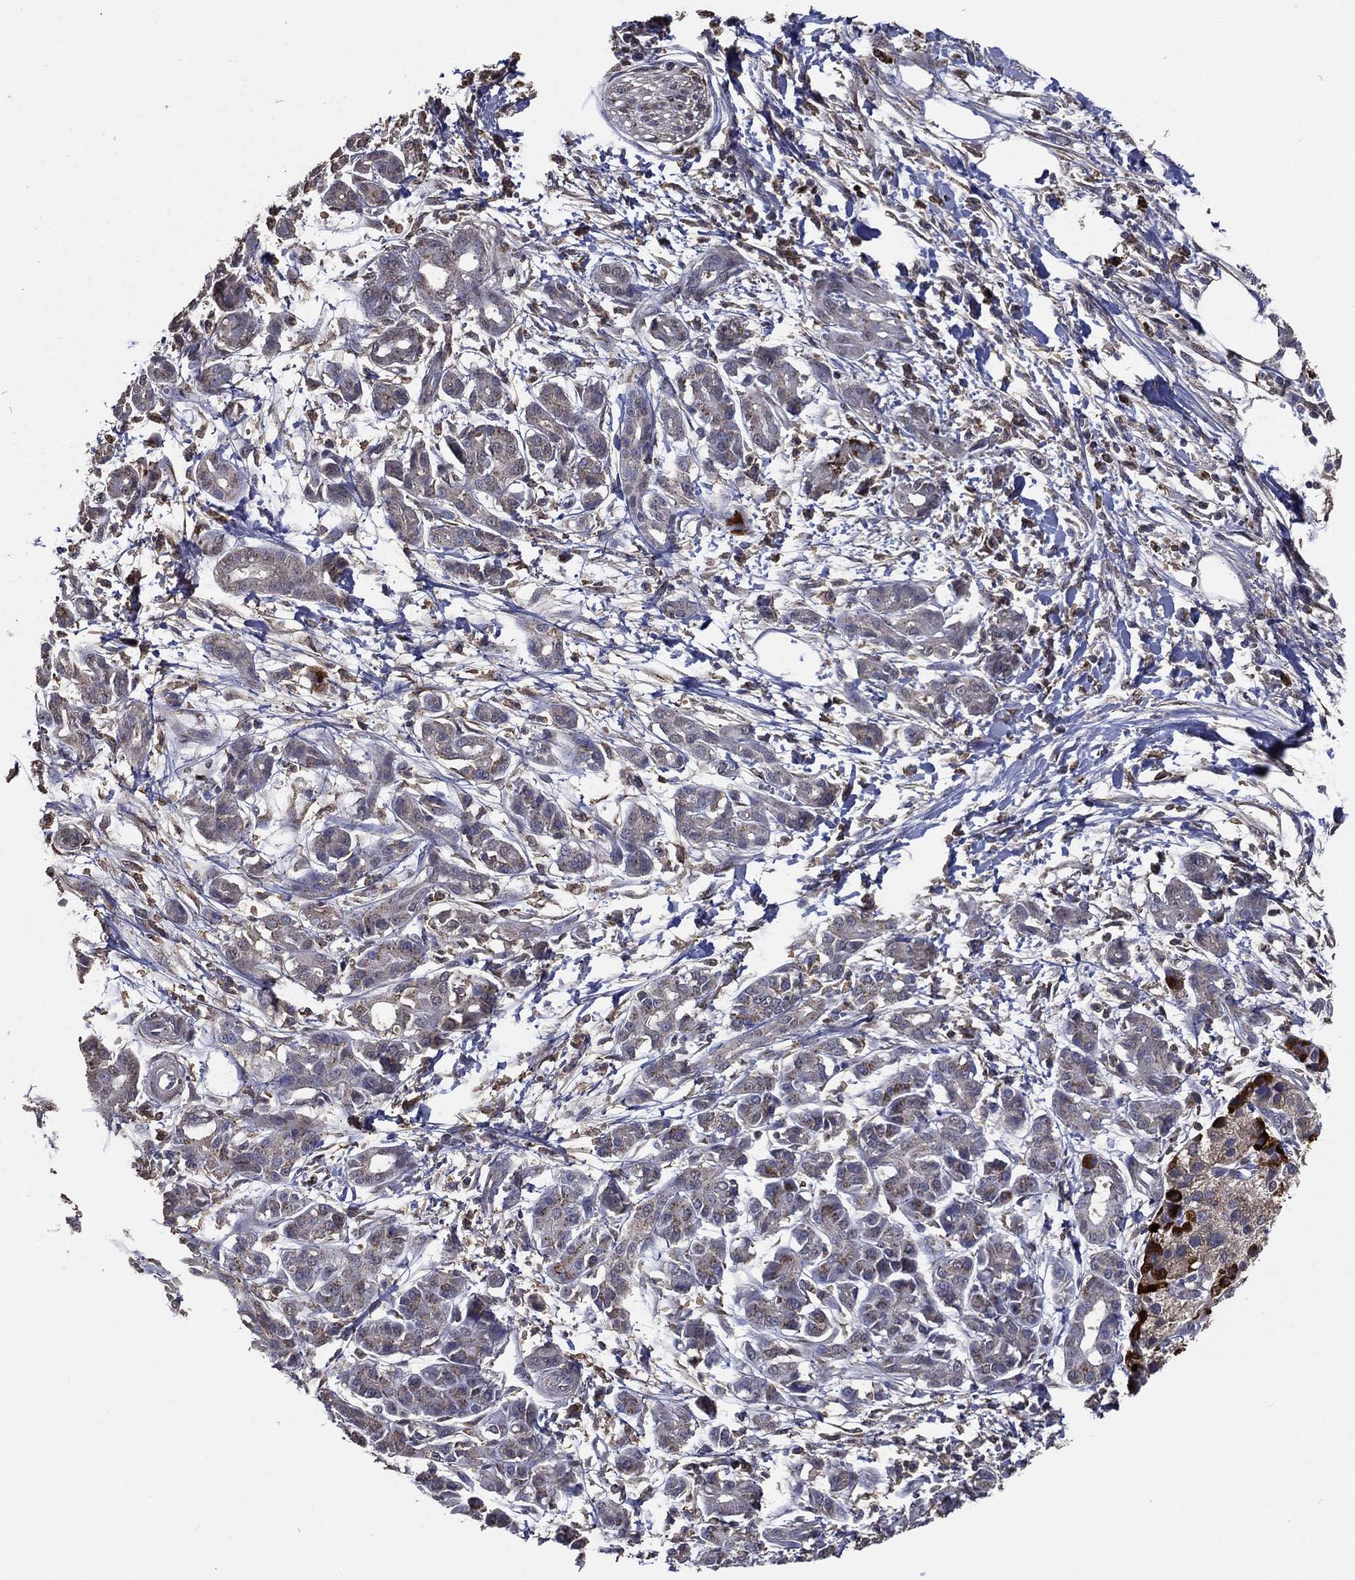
{"staining": {"intensity": "weak", "quantity": "25%-75%", "location": "cytoplasmic/membranous"}, "tissue": "pancreatic cancer", "cell_type": "Tumor cells", "image_type": "cancer", "snomed": [{"axis": "morphology", "description": "Adenocarcinoma, NOS"}, {"axis": "topography", "description": "Pancreas"}], "caption": "Immunohistochemical staining of pancreatic adenocarcinoma reveals low levels of weak cytoplasmic/membranous expression in approximately 25%-75% of tumor cells.", "gene": "GPR183", "patient": {"sex": "male", "age": 72}}